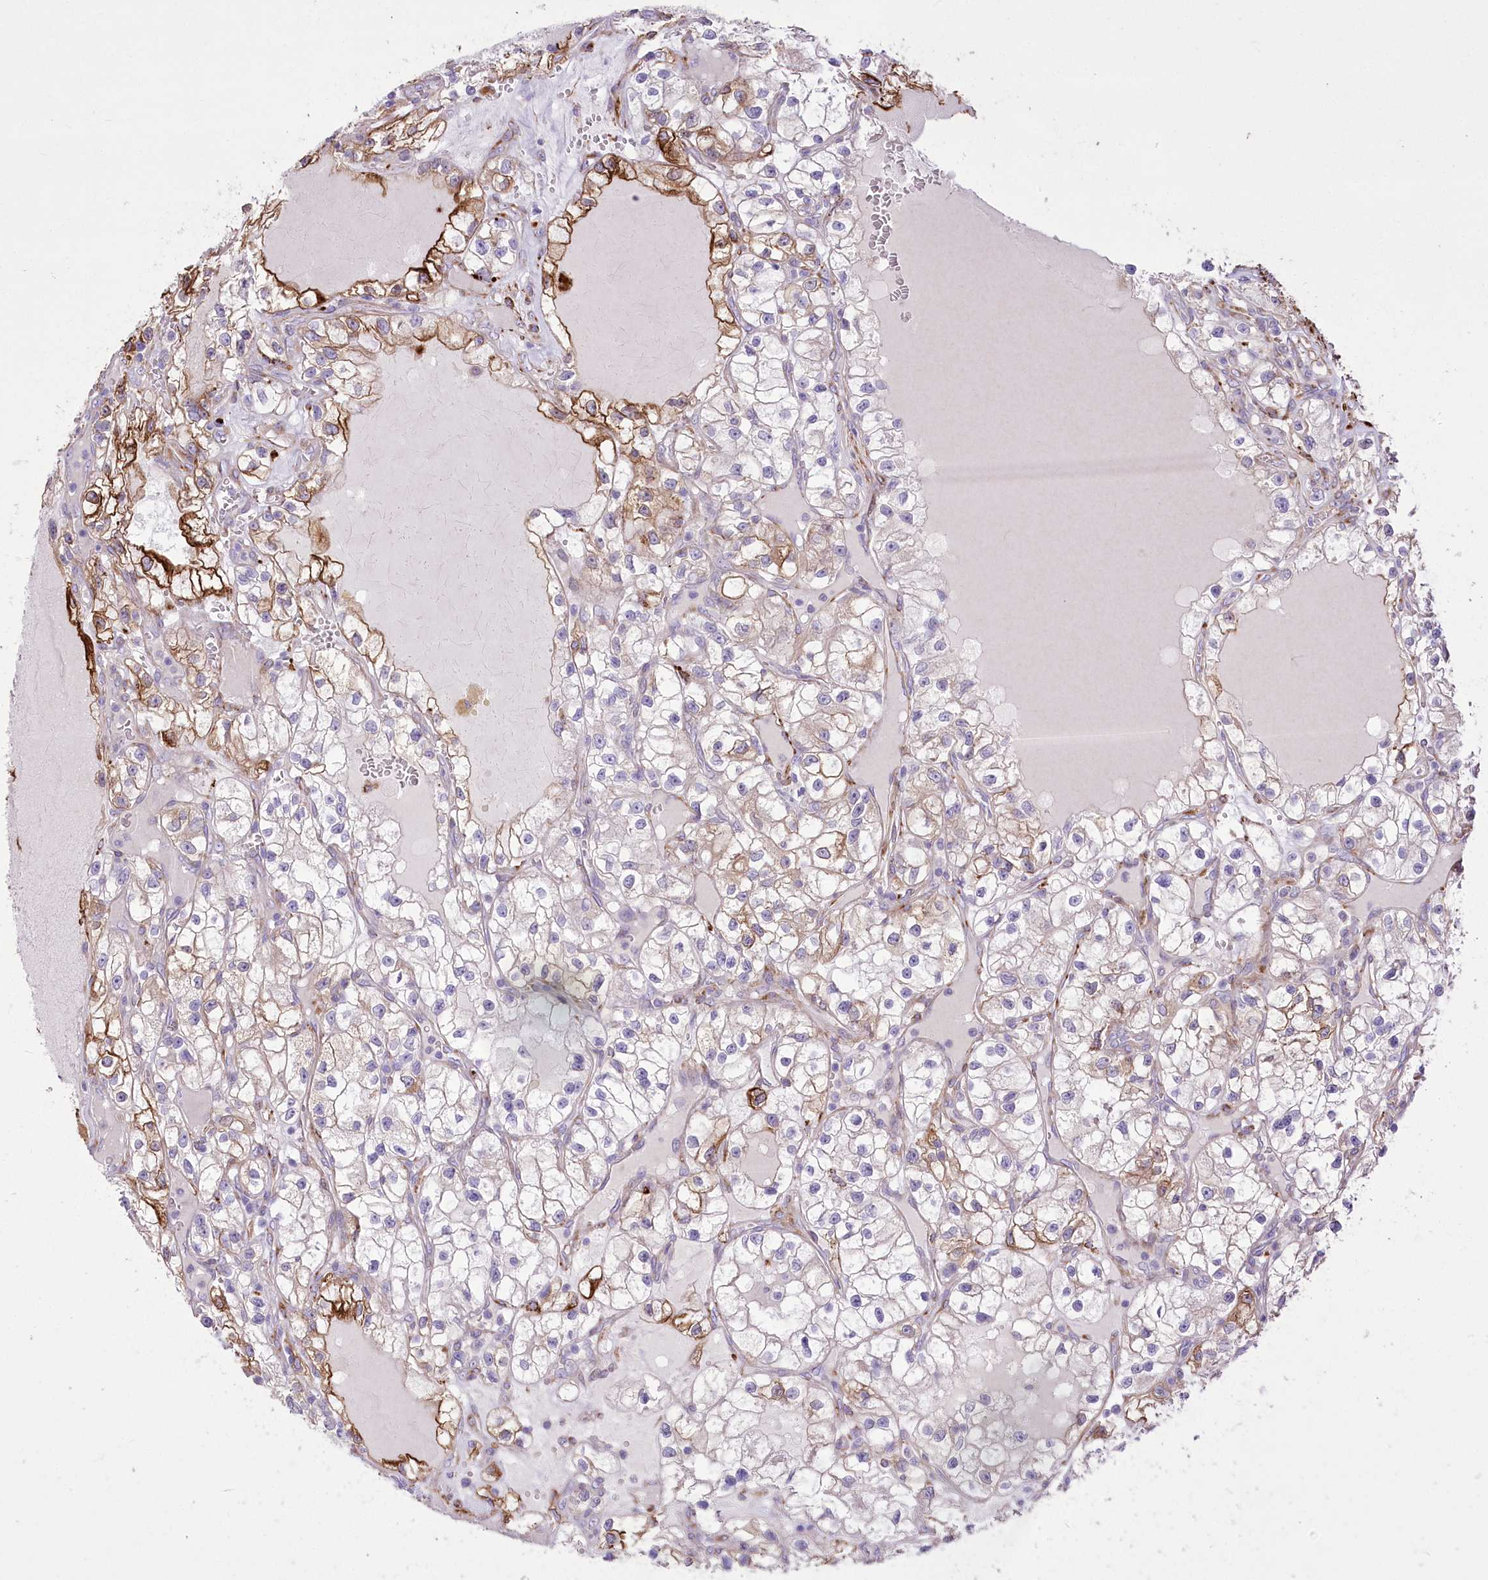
{"staining": {"intensity": "moderate", "quantity": "<25%", "location": "cytoplasmic/membranous"}, "tissue": "renal cancer", "cell_type": "Tumor cells", "image_type": "cancer", "snomed": [{"axis": "morphology", "description": "Adenocarcinoma, NOS"}, {"axis": "topography", "description": "Kidney"}], "caption": "A low amount of moderate cytoplasmic/membranous staining is seen in approximately <25% of tumor cells in renal cancer (adenocarcinoma) tissue.", "gene": "ANGPTL3", "patient": {"sex": "female", "age": 57}}